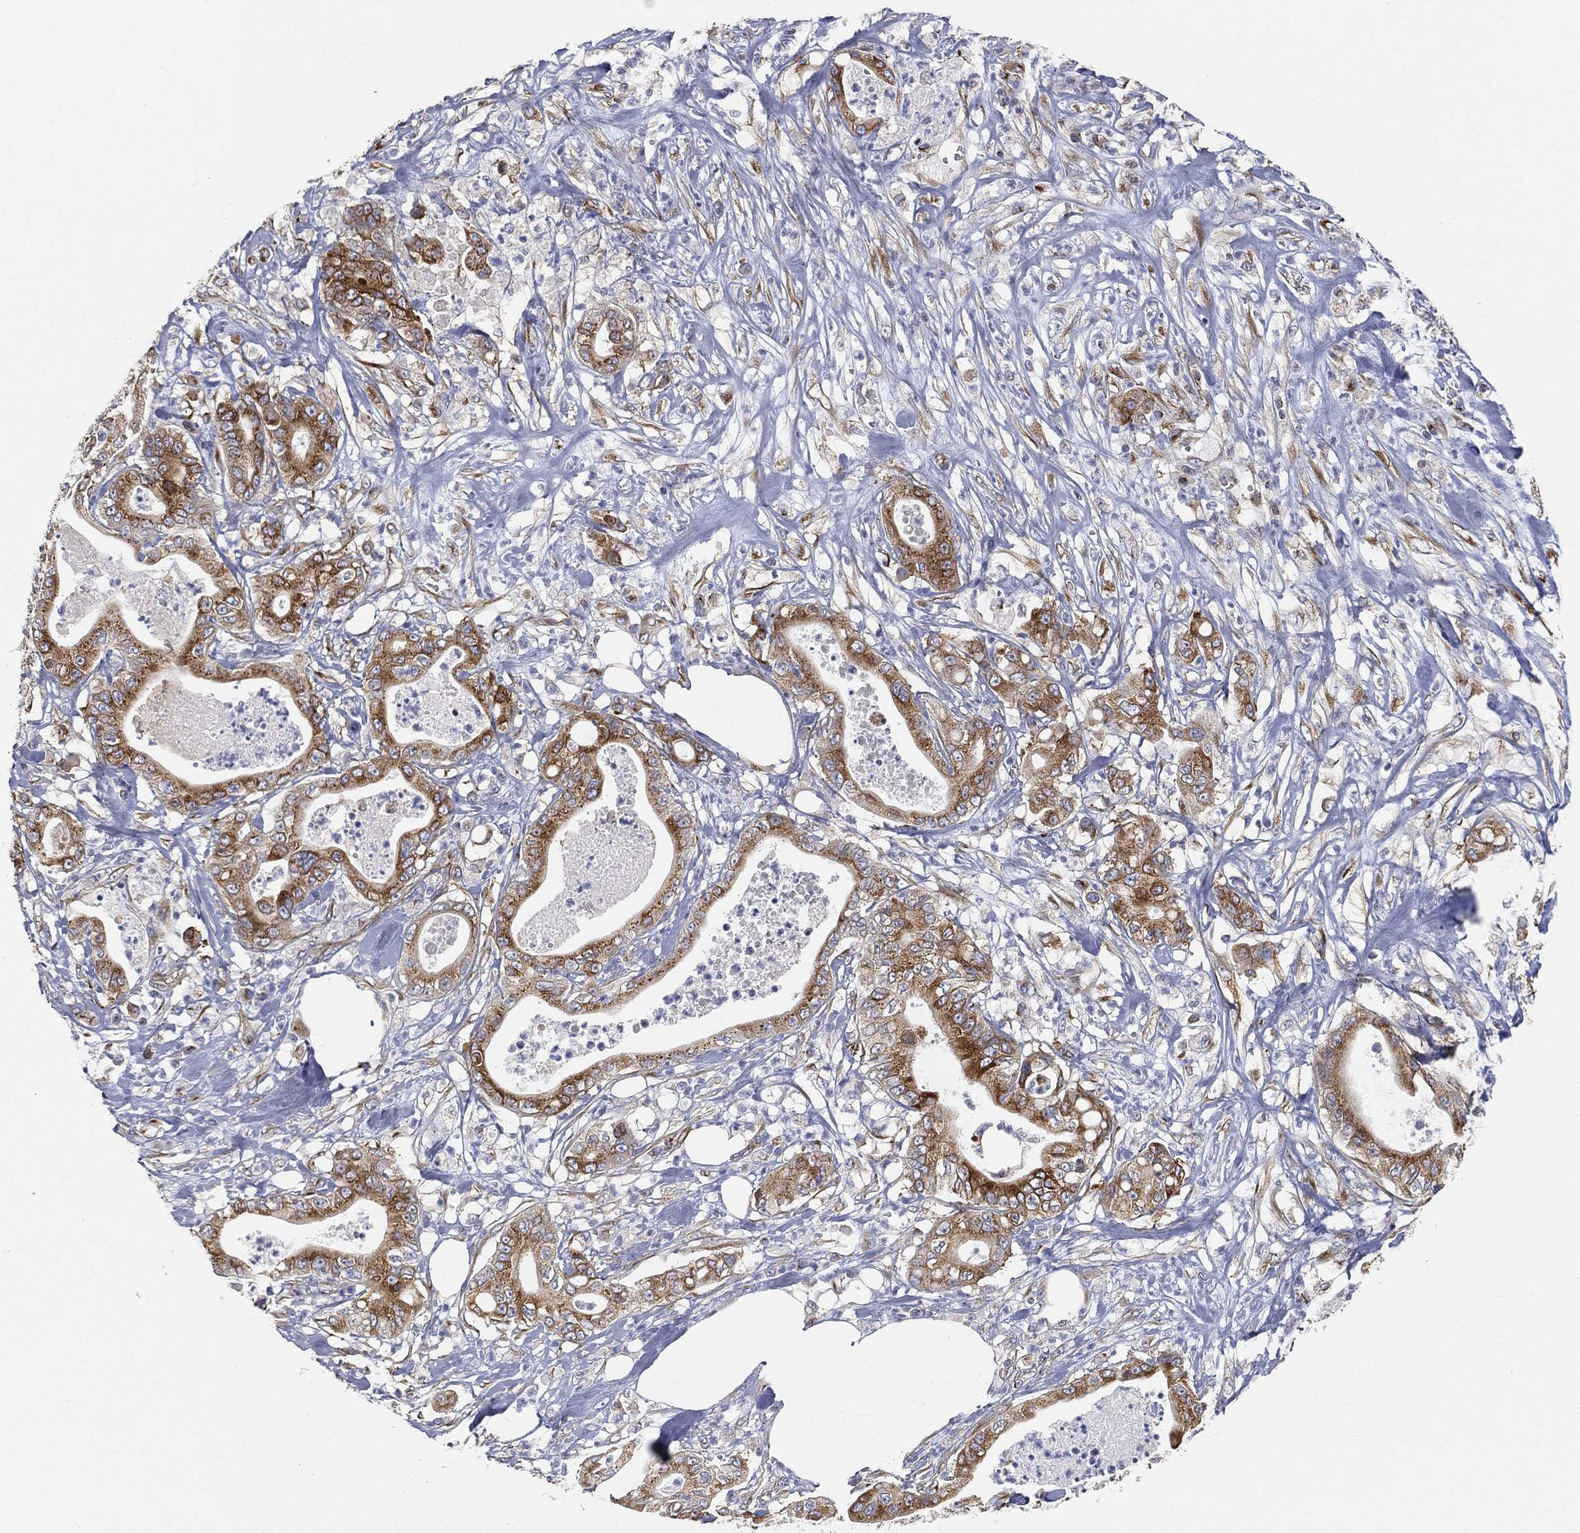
{"staining": {"intensity": "strong", "quantity": ">75%", "location": "cytoplasmic/membranous"}, "tissue": "pancreatic cancer", "cell_type": "Tumor cells", "image_type": "cancer", "snomed": [{"axis": "morphology", "description": "Adenocarcinoma, NOS"}, {"axis": "topography", "description": "Pancreas"}], "caption": "Brown immunohistochemical staining in human adenocarcinoma (pancreatic) reveals strong cytoplasmic/membranous staining in approximately >75% of tumor cells.", "gene": "TMEM25", "patient": {"sex": "male", "age": 71}}